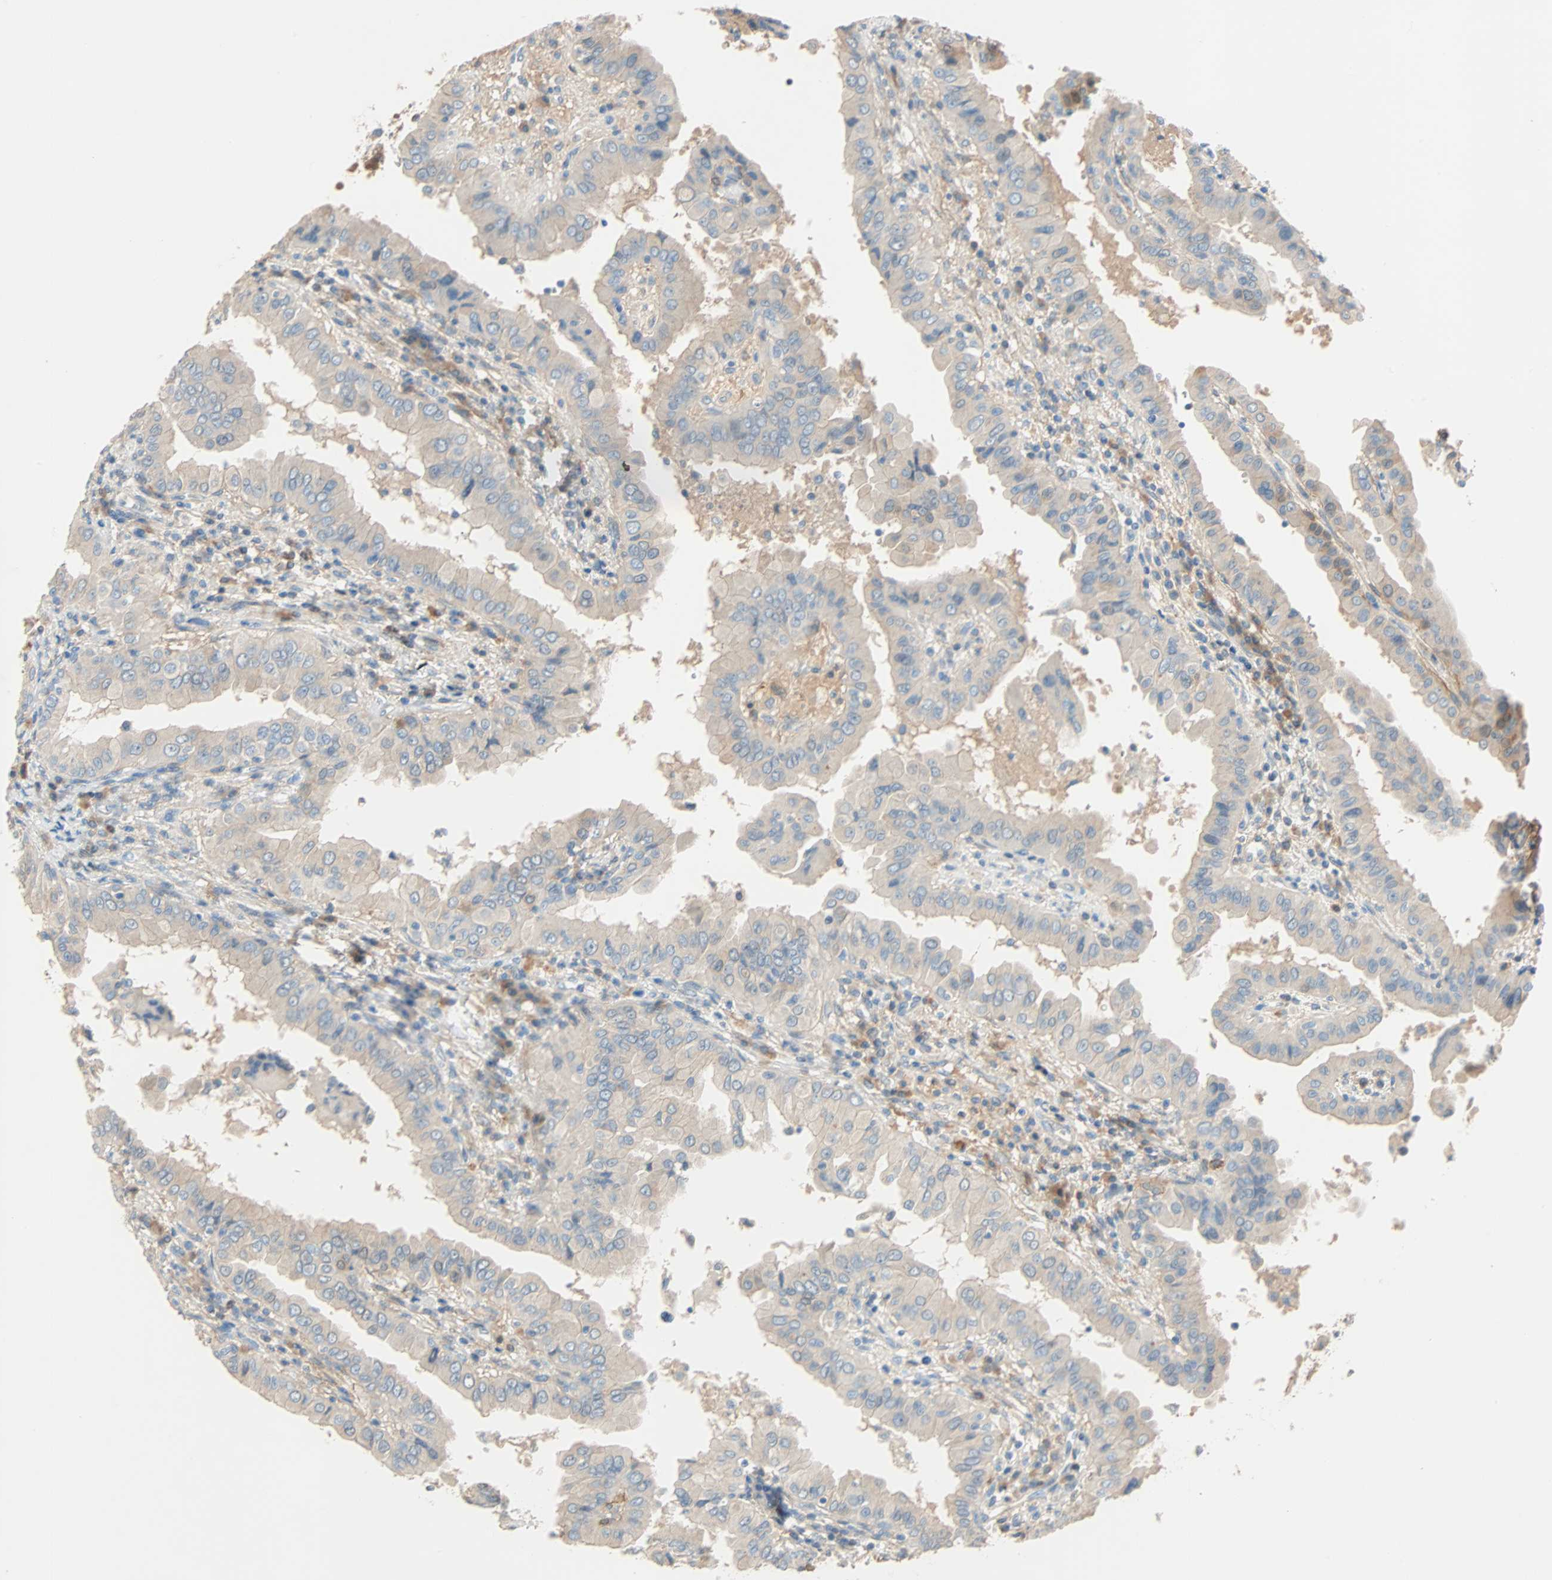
{"staining": {"intensity": "weak", "quantity": ">75%", "location": "cytoplasmic/membranous"}, "tissue": "thyroid cancer", "cell_type": "Tumor cells", "image_type": "cancer", "snomed": [{"axis": "morphology", "description": "Papillary adenocarcinoma, NOS"}, {"axis": "topography", "description": "Thyroid gland"}], "caption": "Protein staining of thyroid papillary adenocarcinoma tissue shows weak cytoplasmic/membranous staining in about >75% of tumor cells.", "gene": "TNFRSF12A", "patient": {"sex": "male", "age": 33}}